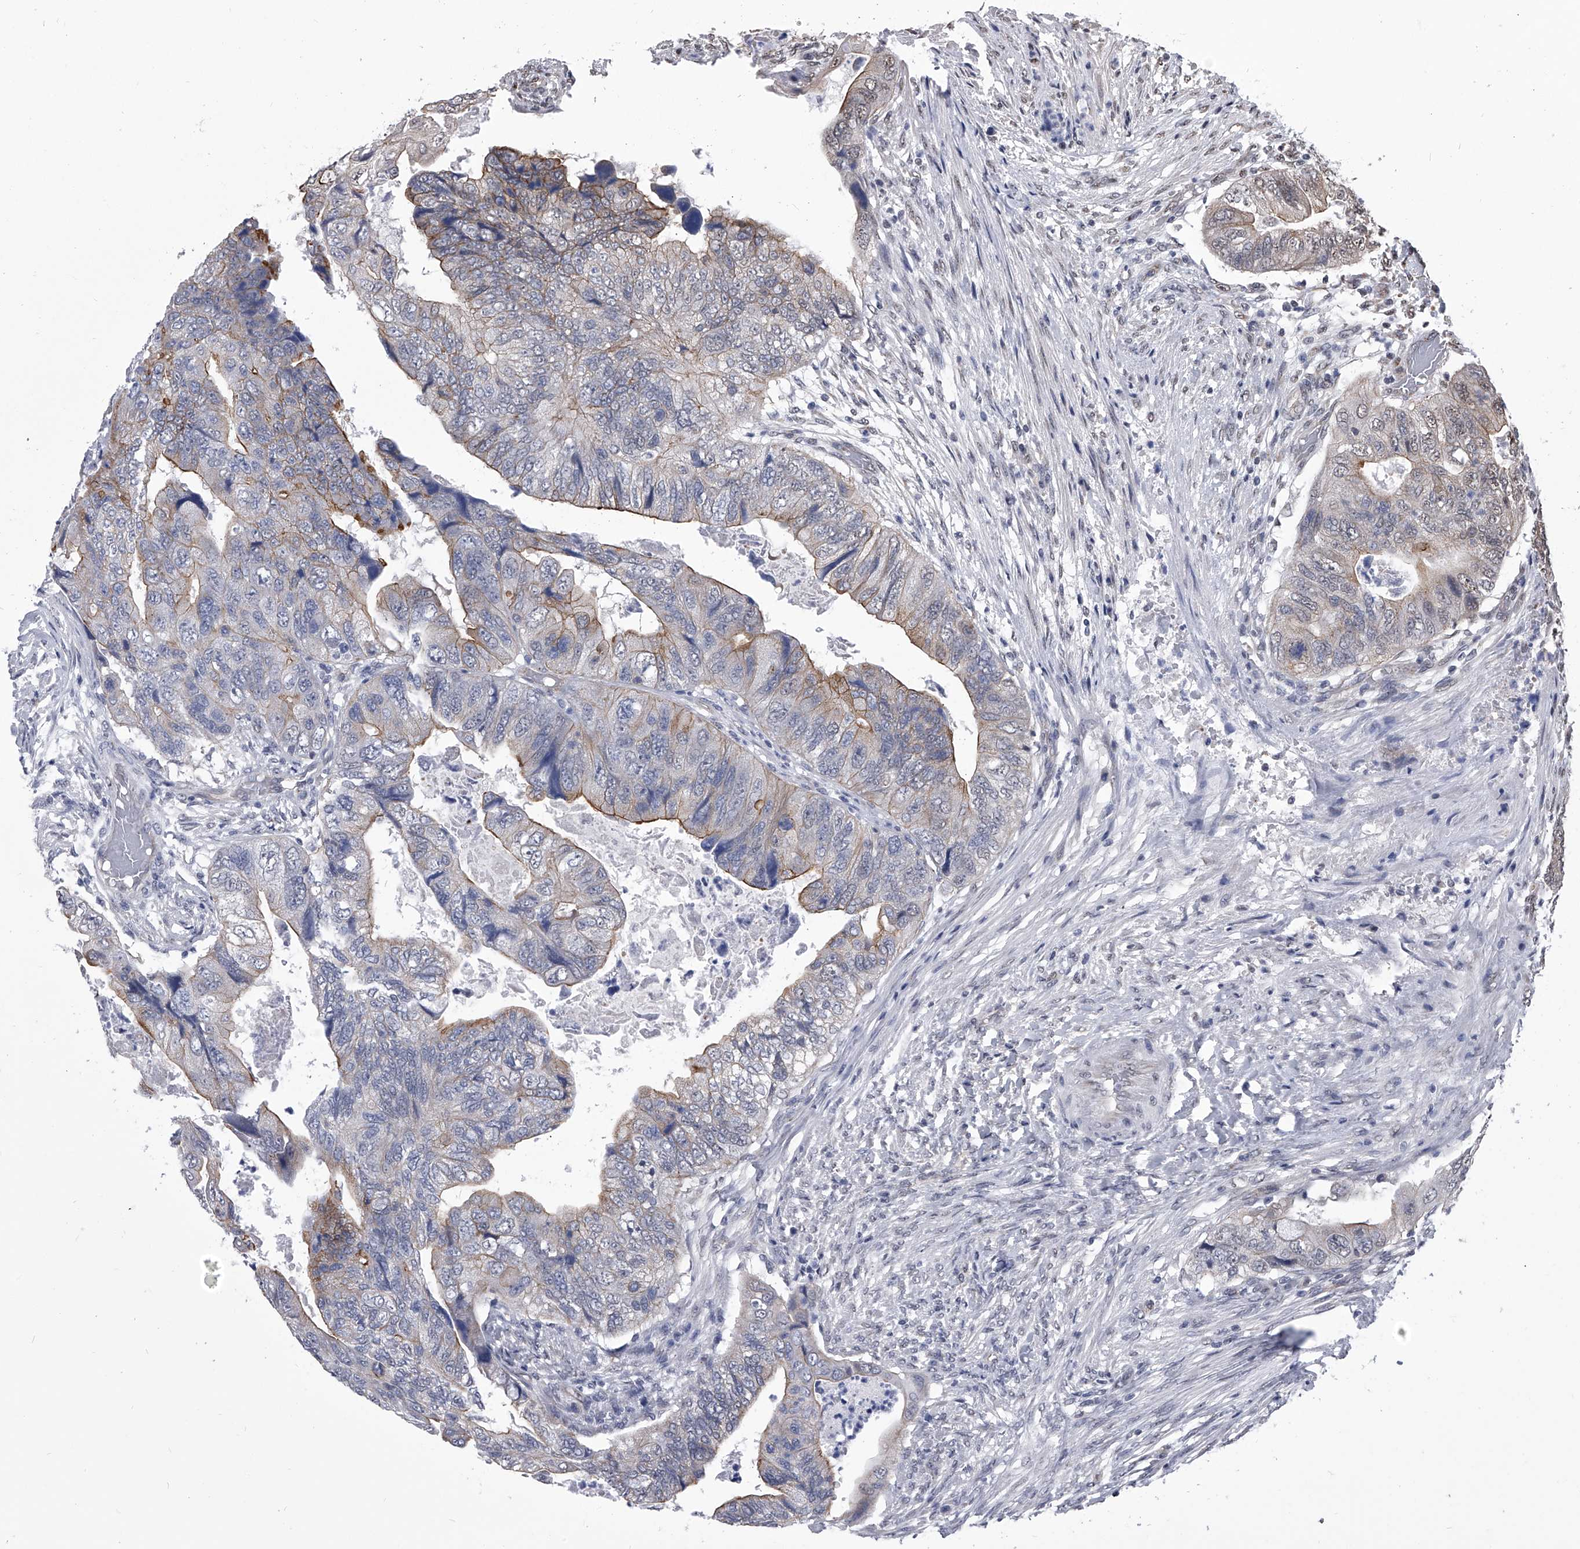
{"staining": {"intensity": "weak", "quantity": "25%-75%", "location": "cytoplasmic/membranous"}, "tissue": "colorectal cancer", "cell_type": "Tumor cells", "image_type": "cancer", "snomed": [{"axis": "morphology", "description": "Adenocarcinoma, NOS"}, {"axis": "topography", "description": "Rectum"}], "caption": "Weak cytoplasmic/membranous positivity is seen in about 25%-75% of tumor cells in colorectal adenocarcinoma.", "gene": "ZNF76", "patient": {"sex": "male", "age": 63}}